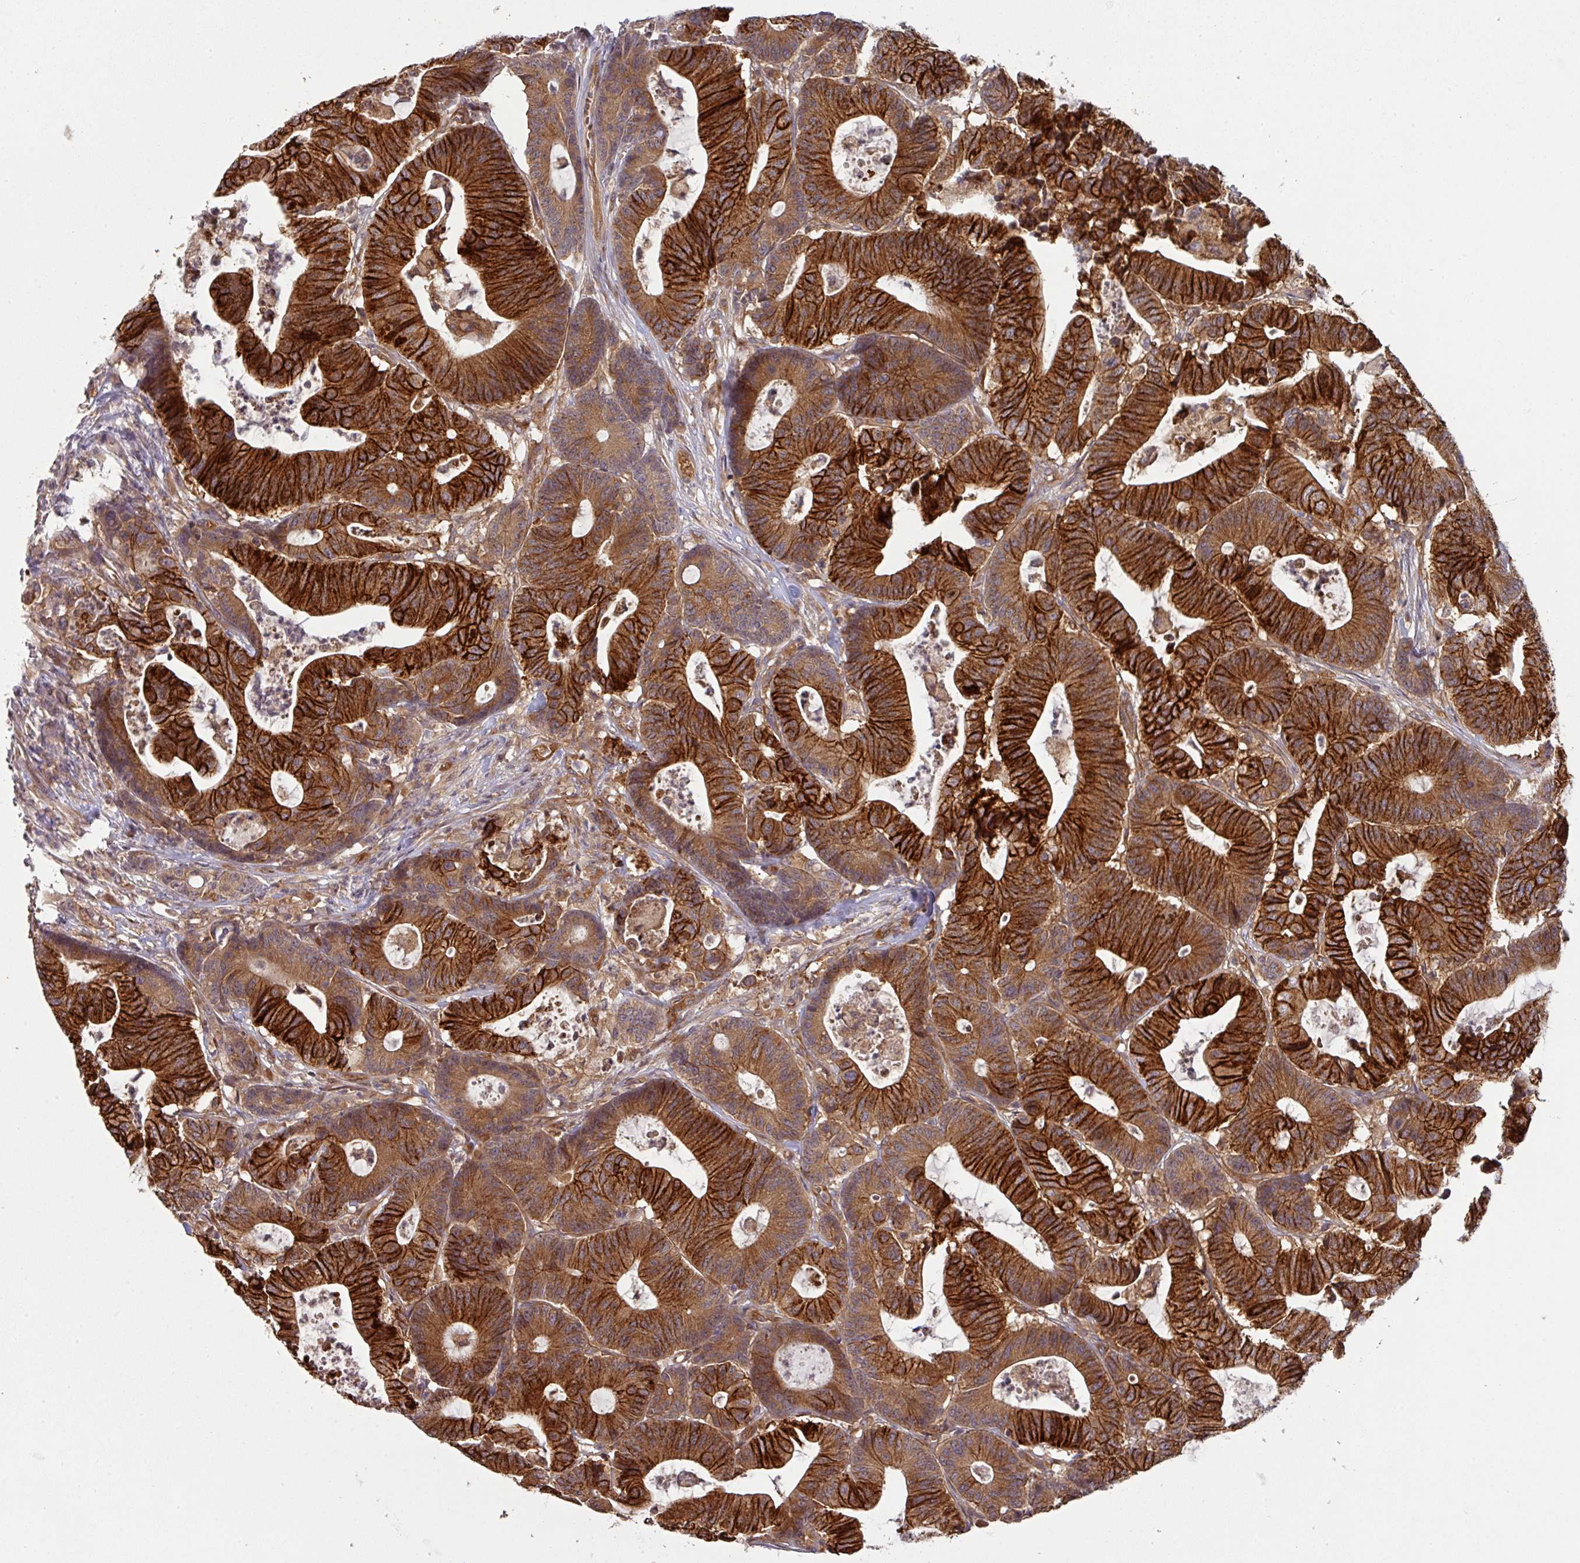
{"staining": {"intensity": "strong", "quantity": ">75%", "location": "cytoplasmic/membranous"}, "tissue": "colorectal cancer", "cell_type": "Tumor cells", "image_type": "cancer", "snomed": [{"axis": "morphology", "description": "Adenocarcinoma, NOS"}, {"axis": "topography", "description": "Colon"}], "caption": "A histopathology image of adenocarcinoma (colorectal) stained for a protein shows strong cytoplasmic/membranous brown staining in tumor cells. (Stains: DAB (3,3'-diaminobenzidine) in brown, nuclei in blue, Microscopy: brightfield microscopy at high magnification).", "gene": "CYFIP2", "patient": {"sex": "female", "age": 84}}